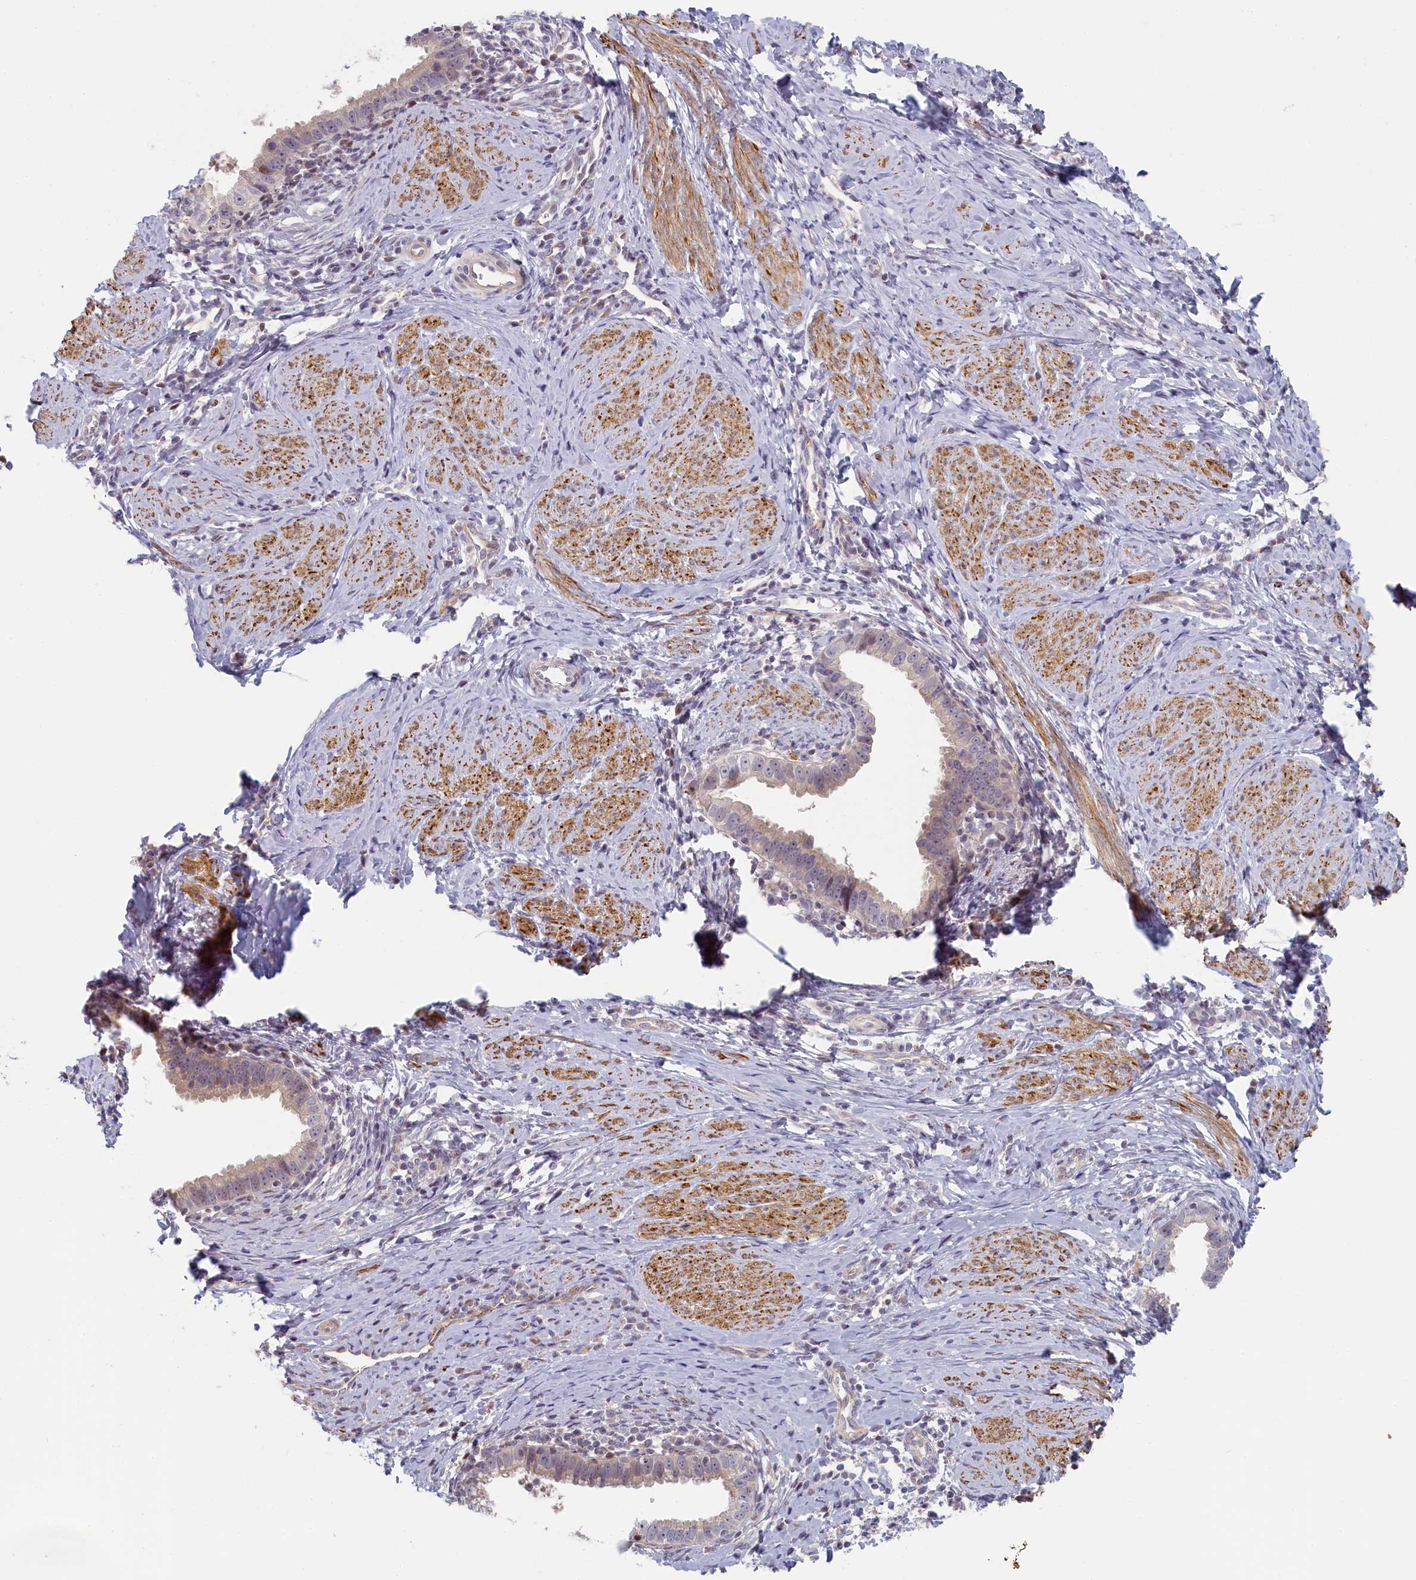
{"staining": {"intensity": "weak", "quantity": "<25%", "location": "cytoplasmic/membranous"}, "tissue": "cervical cancer", "cell_type": "Tumor cells", "image_type": "cancer", "snomed": [{"axis": "morphology", "description": "Adenocarcinoma, NOS"}, {"axis": "topography", "description": "Cervix"}], "caption": "There is no significant expression in tumor cells of cervical cancer (adenocarcinoma).", "gene": "INTS4", "patient": {"sex": "female", "age": 36}}